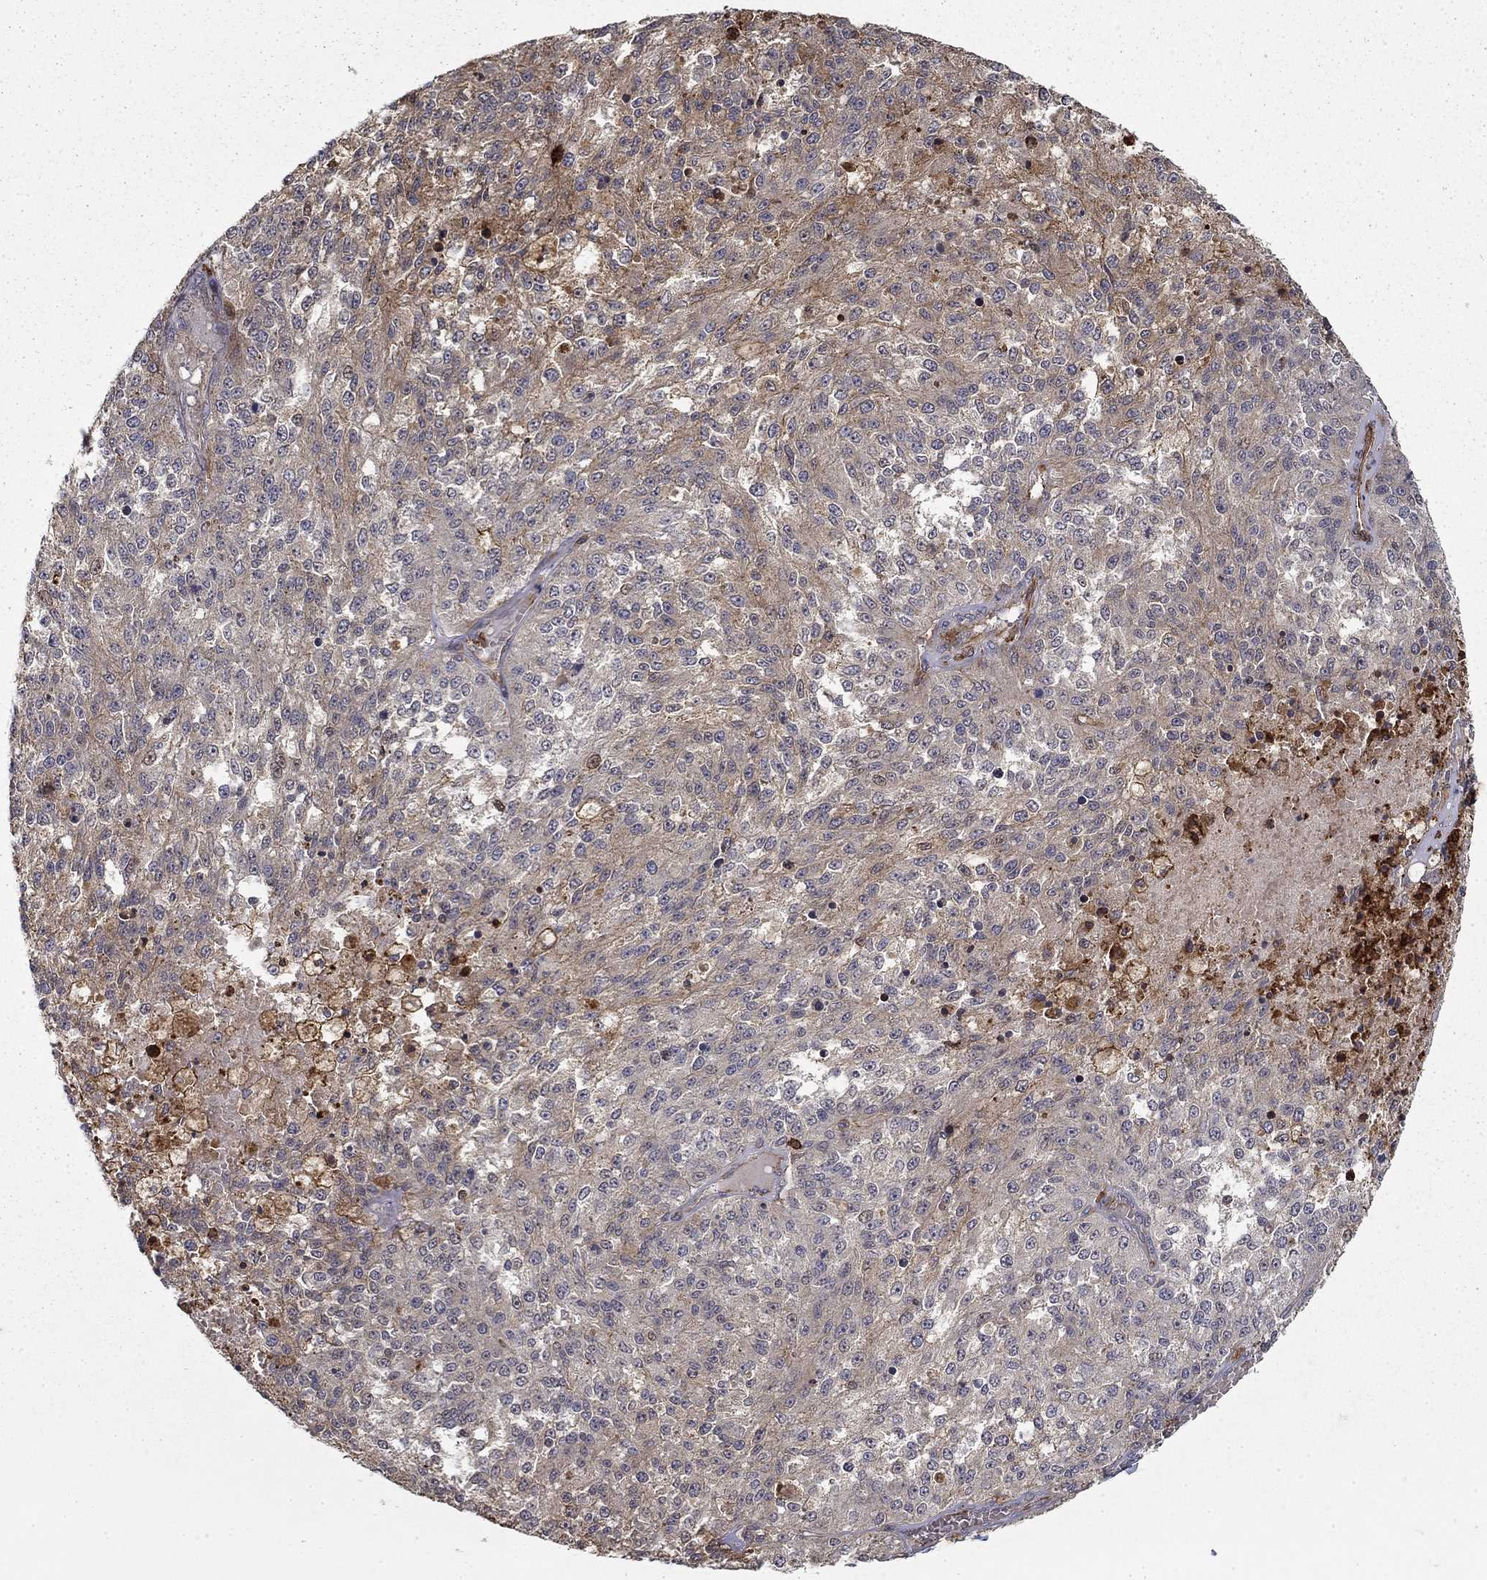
{"staining": {"intensity": "moderate", "quantity": "<25%", "location": "cytoplasmic/membranous"}, "tissue": "melanoma", "cell_type": "Tumor cells", "image_type": "cancer", "snomed": [{"axis": "morphology", "description": "Malignant melanoma, Metastatic site"}, {"axis": "topography", "description": "Lymph node"}], "caption": "Immunohistochemical staining of malignant melanoma (metastatic site) reveals low levels of moderate cytoplasmic/membranous expression in about <25% of tumor cells.", "gene": "ADM", "patient": {"sex": "female", "age": 64}}